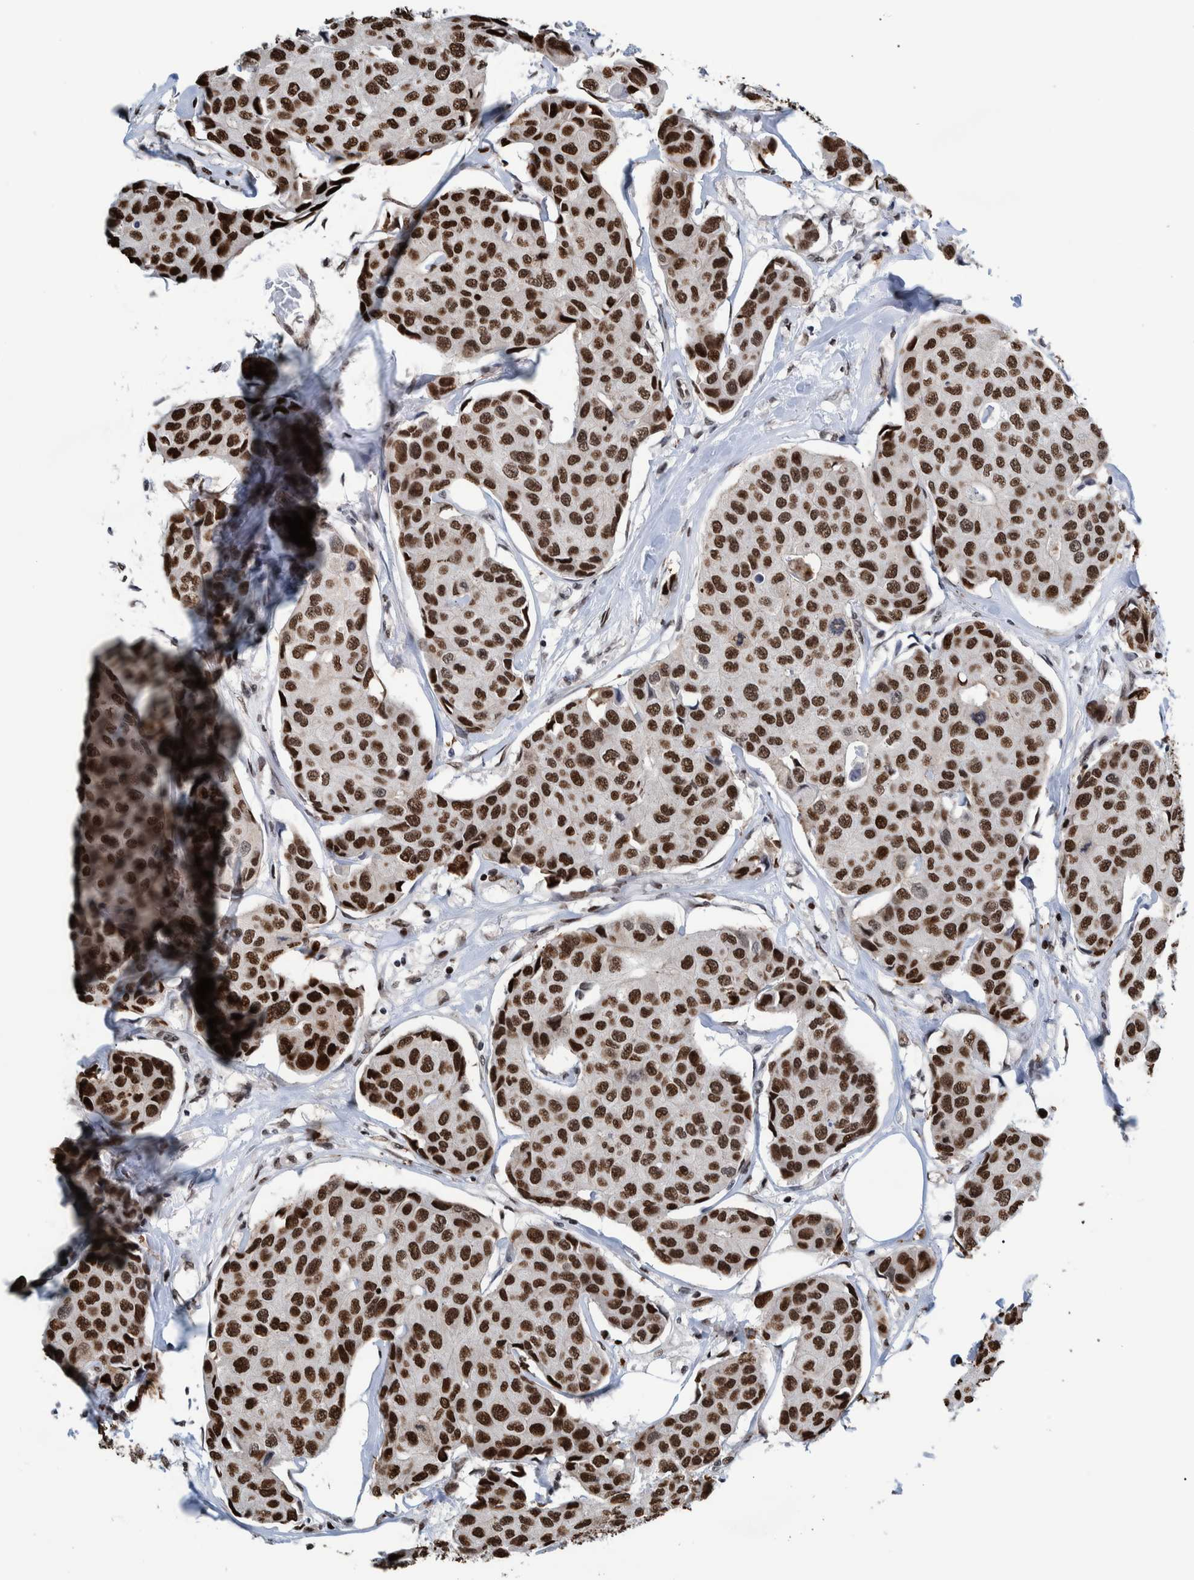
{"staining": {"intensity": "strong", "quantity": ">75%", "location": "nuclear"}, "tissue": "breast cancer", "cell_type": "Tumor cells", "image_type": "cancer", "snomed": [{"axis": "morphology", "description": "Duct carcinoma"}, {"axis": "topography", "description": "Breast"}], "caption": "Strong nuclear protein expression is present in about >75% of tumor cells in breast intraductal carcinoma. The staining was performed using DAB, with brown indicating positive protein expression. Nuclei are stained blue with hematoxylin.", "gene": "HEATR9", "patient": {"sex": "female", "age": 80}}